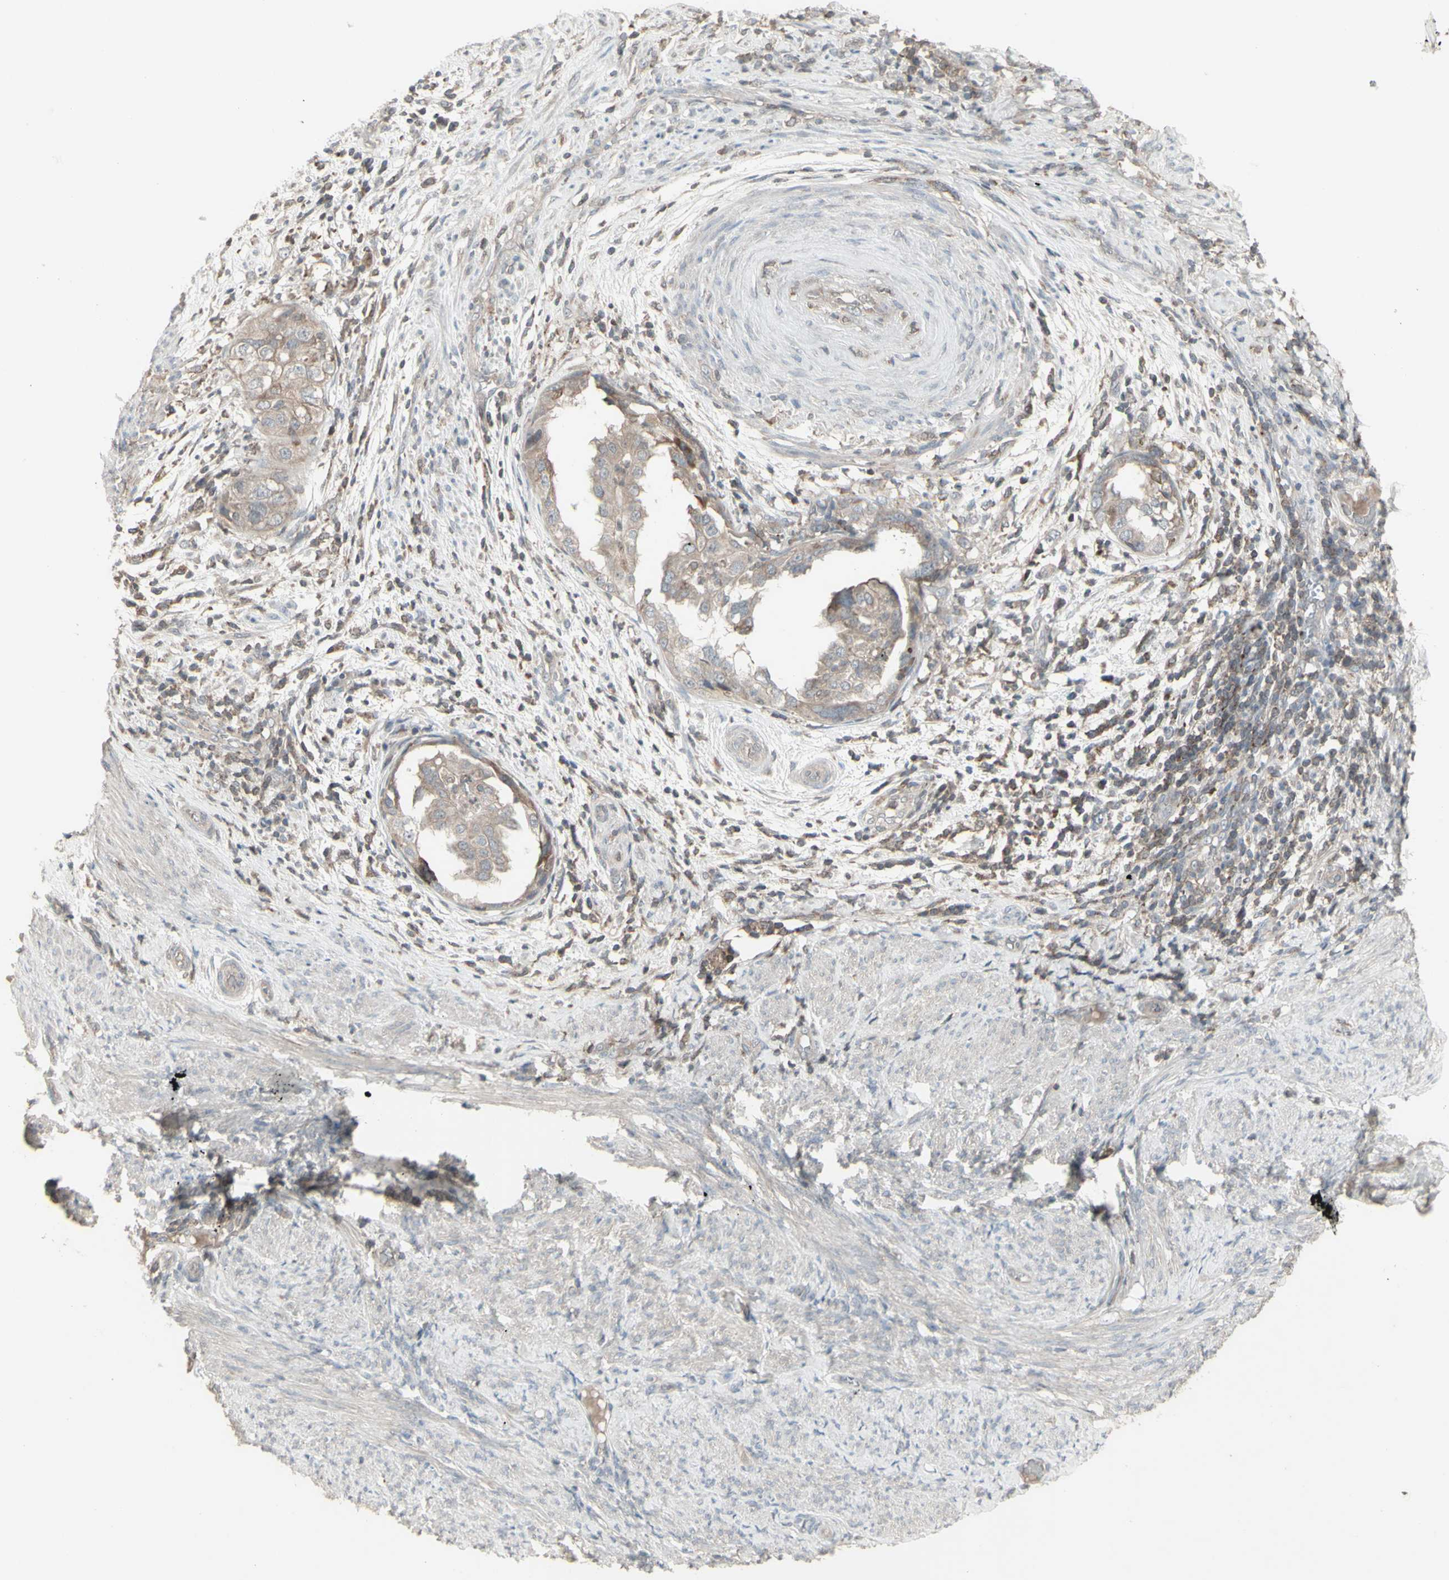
{"staining": {"intensity": "weak", "quantity": "25%-75%", "location": "cytoplasmic/membranous"}, "tissue": "endometrial cancer", "cell_type": "Tumor cells", "image_type": "cancer", "snomed": [{"axis": "morphology", "description": "Adenocarcinoma, NOS"}, {"axis": "topography", "description": "Endometrium"}], "caption": "Immunohistochemical staining of endometrial cancer (adenocarcinoma) reveals weak cytoplasmic/membranous protein positivity in about 25%-75% of tumor cells.", "gene": "CSK", "patient": {"sex": "female", "age": 85}}